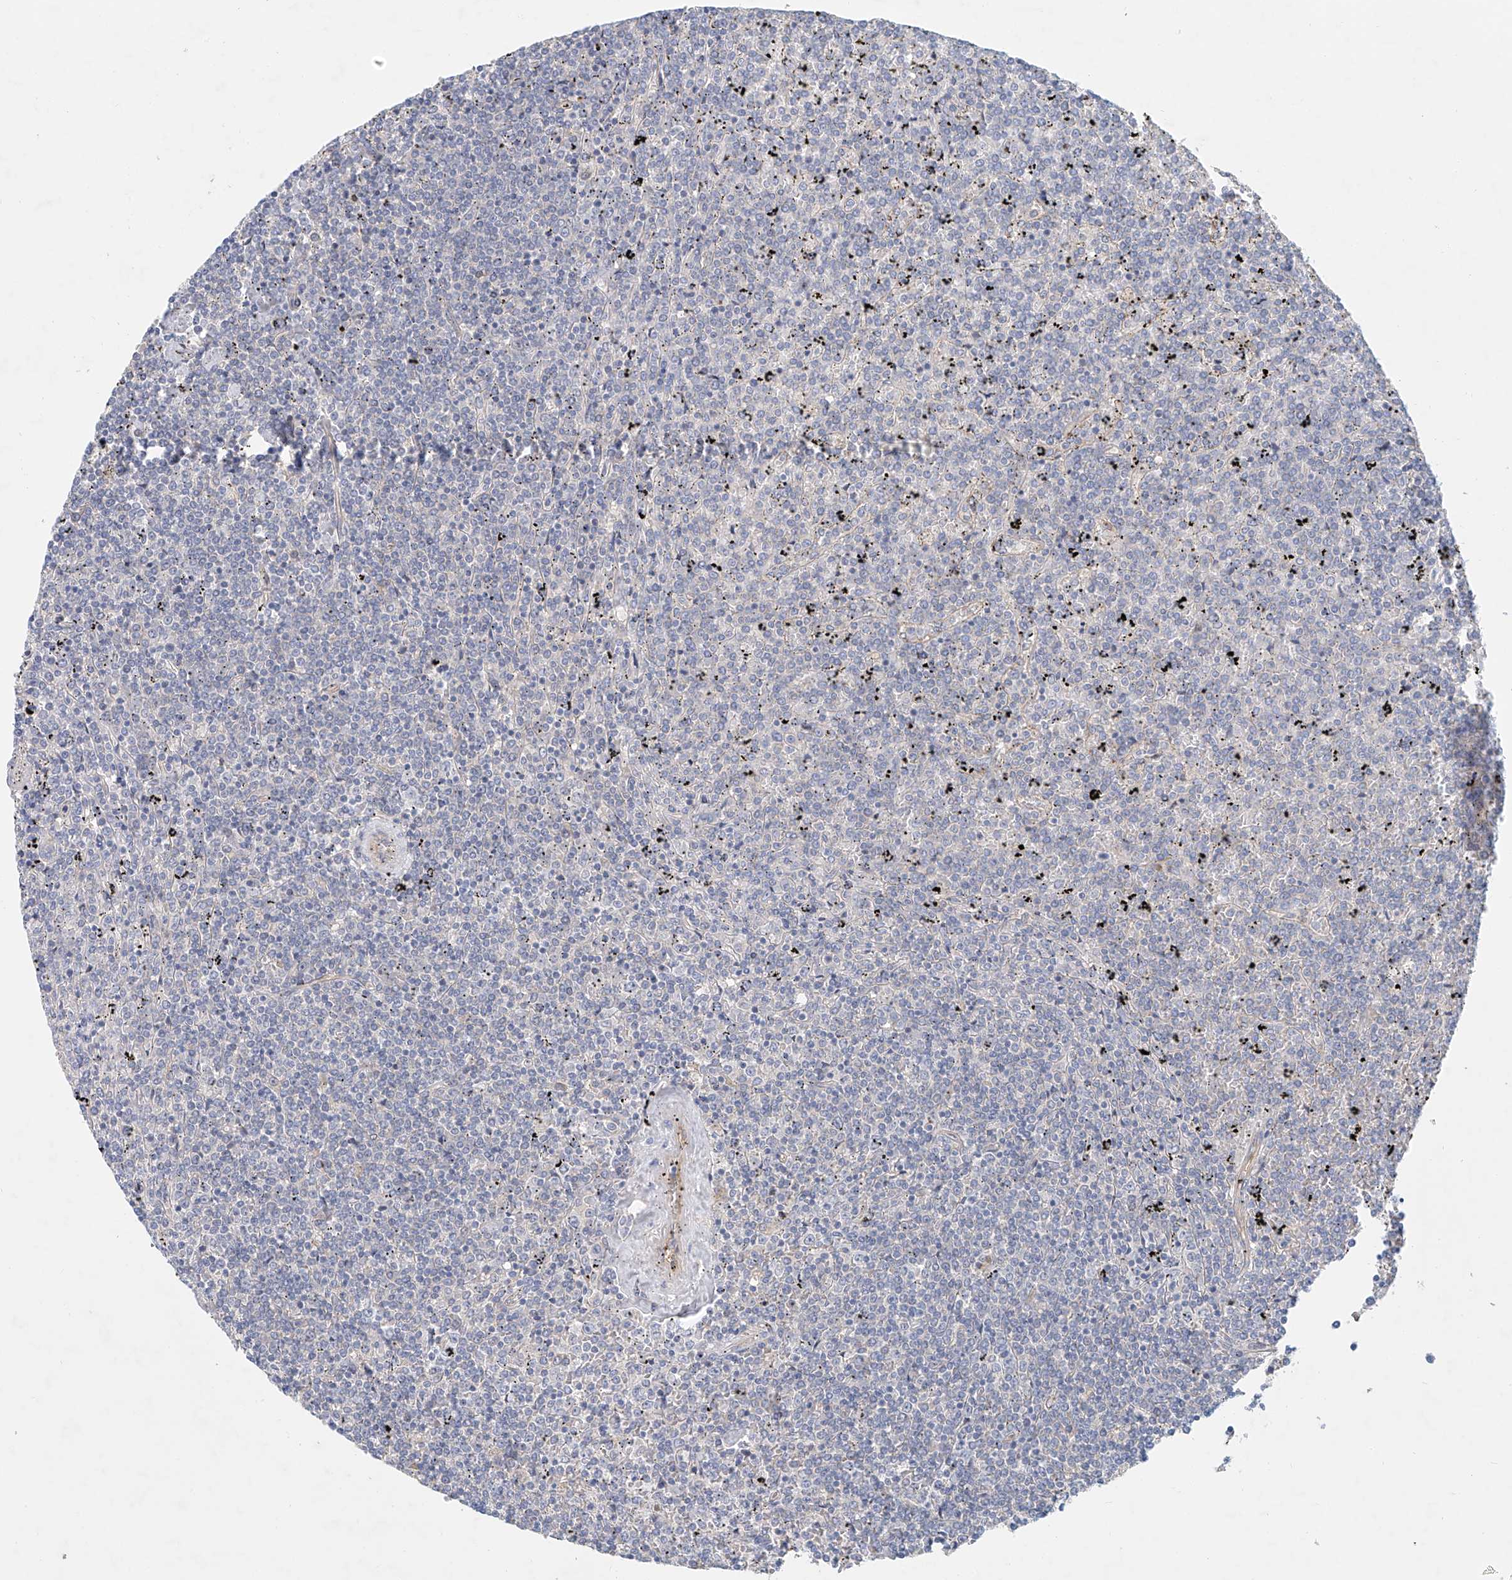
{"staining": {"intensity": "negative", "quantity": "none", "location": "none"}, "tissue": "lymphoma", "cell_type": "Tumor cells", "image_type": "cancer", "snomed": [{"axis": "morphology", "description": "Malignant lymphoma, non-Hodgkin's type, Low grade"}, {"axis": "topography", "description": "Spleen"}], "caption": "A high-resolution micrograph shows immunohistochemistry (IHC) staining of lymphoma, which shows no significant positivity in tumor cells.", "gene": "FRYL", "patient": {"sex": "female", "age": 19}}